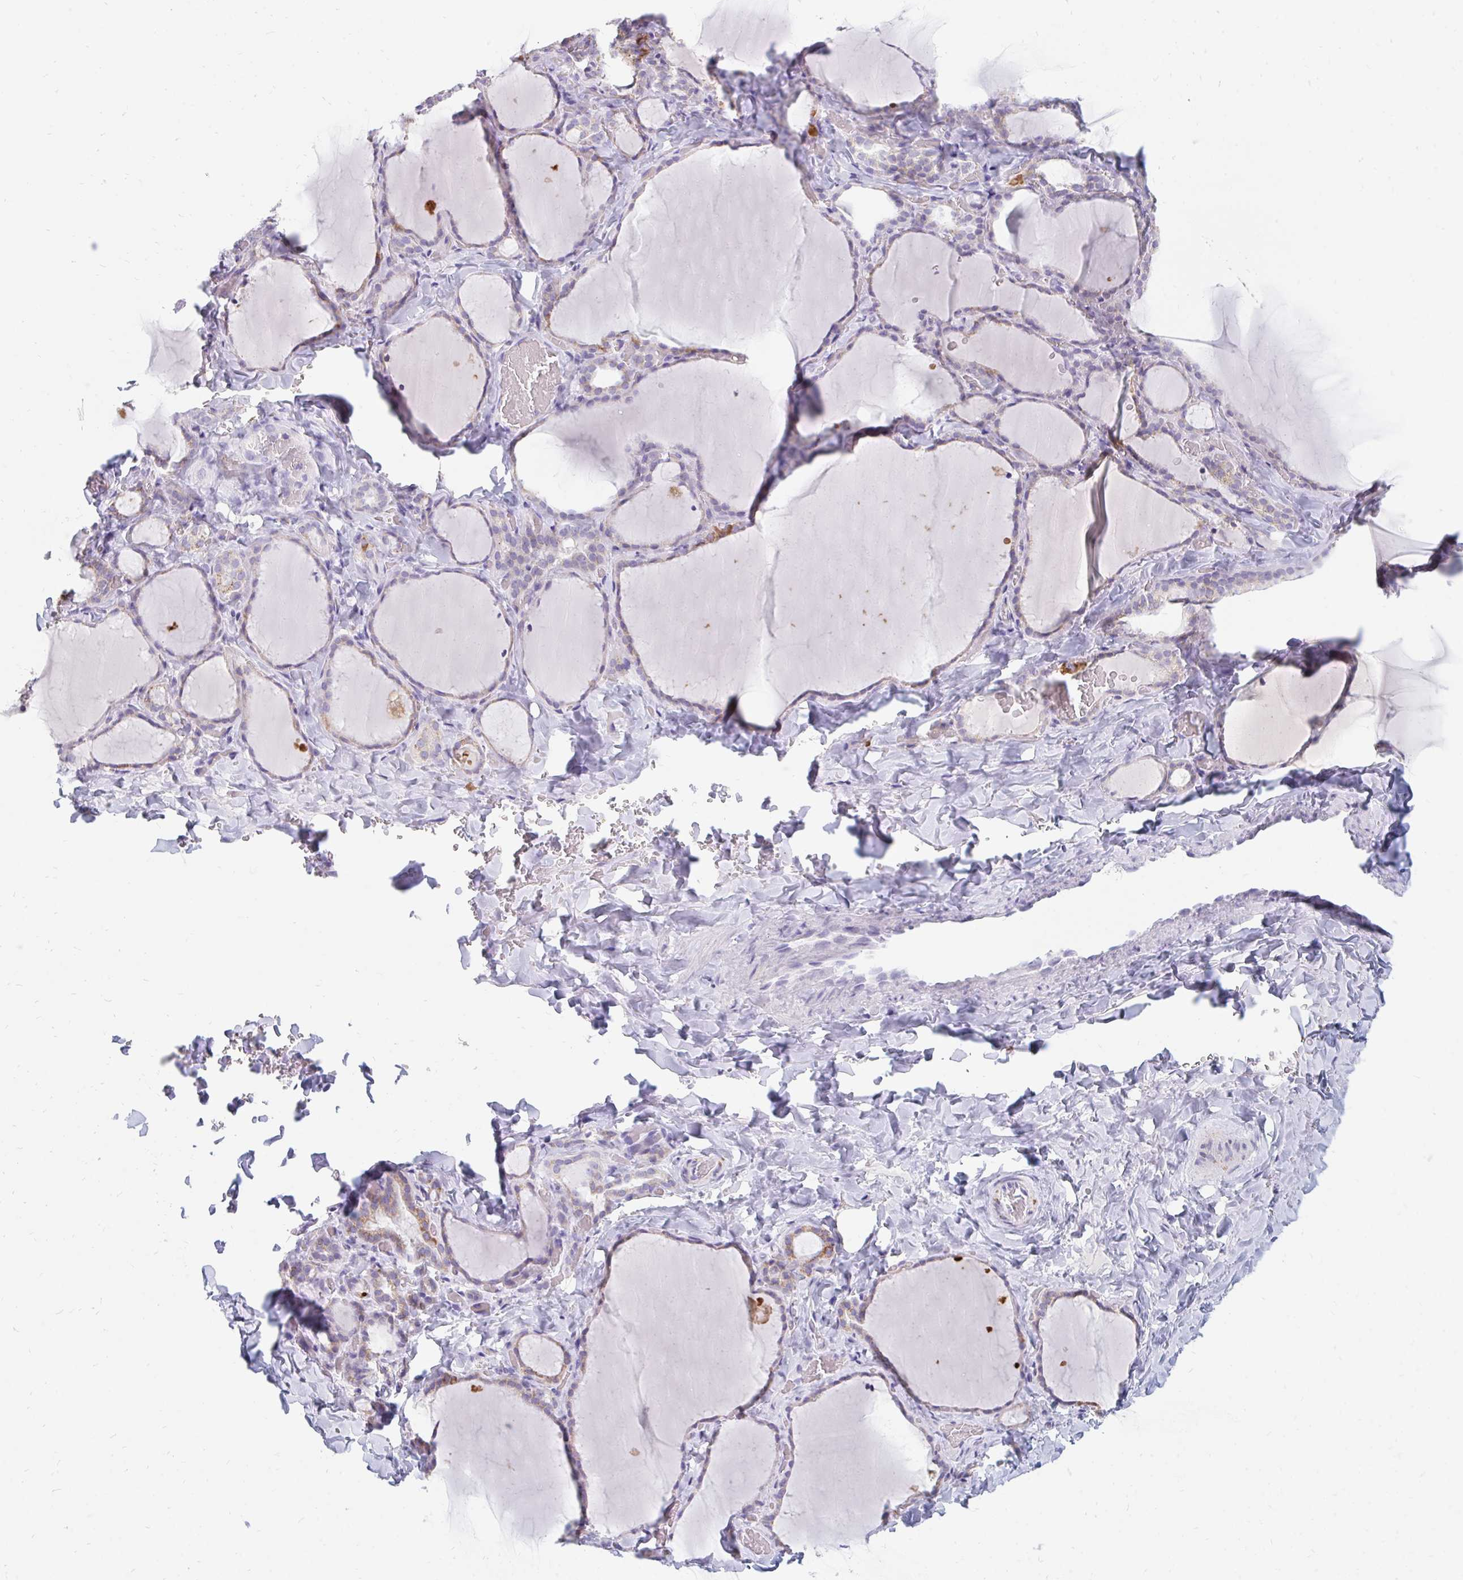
{"staining": {"intensity": "weak", "quantity": "25%-75%", "location": "cytoplasmic/membranous"}, "tissue": "thyroid gland", "cell_type": "Glandular cells", "image_type": "normal", "snomed": [{"axis": "morphology", "description": "Normal tissue, NOS"}, {"axis": "topography", "description": "Thyroid gland"}], "caption": "Protein expression analysis of benign human thyroid gland reveals weak cytoplasmic/membranous staining in about 25%-75% of glandular cells.", "gene": "OR10V1", "patient": {"sex": "female", "age": 22}}